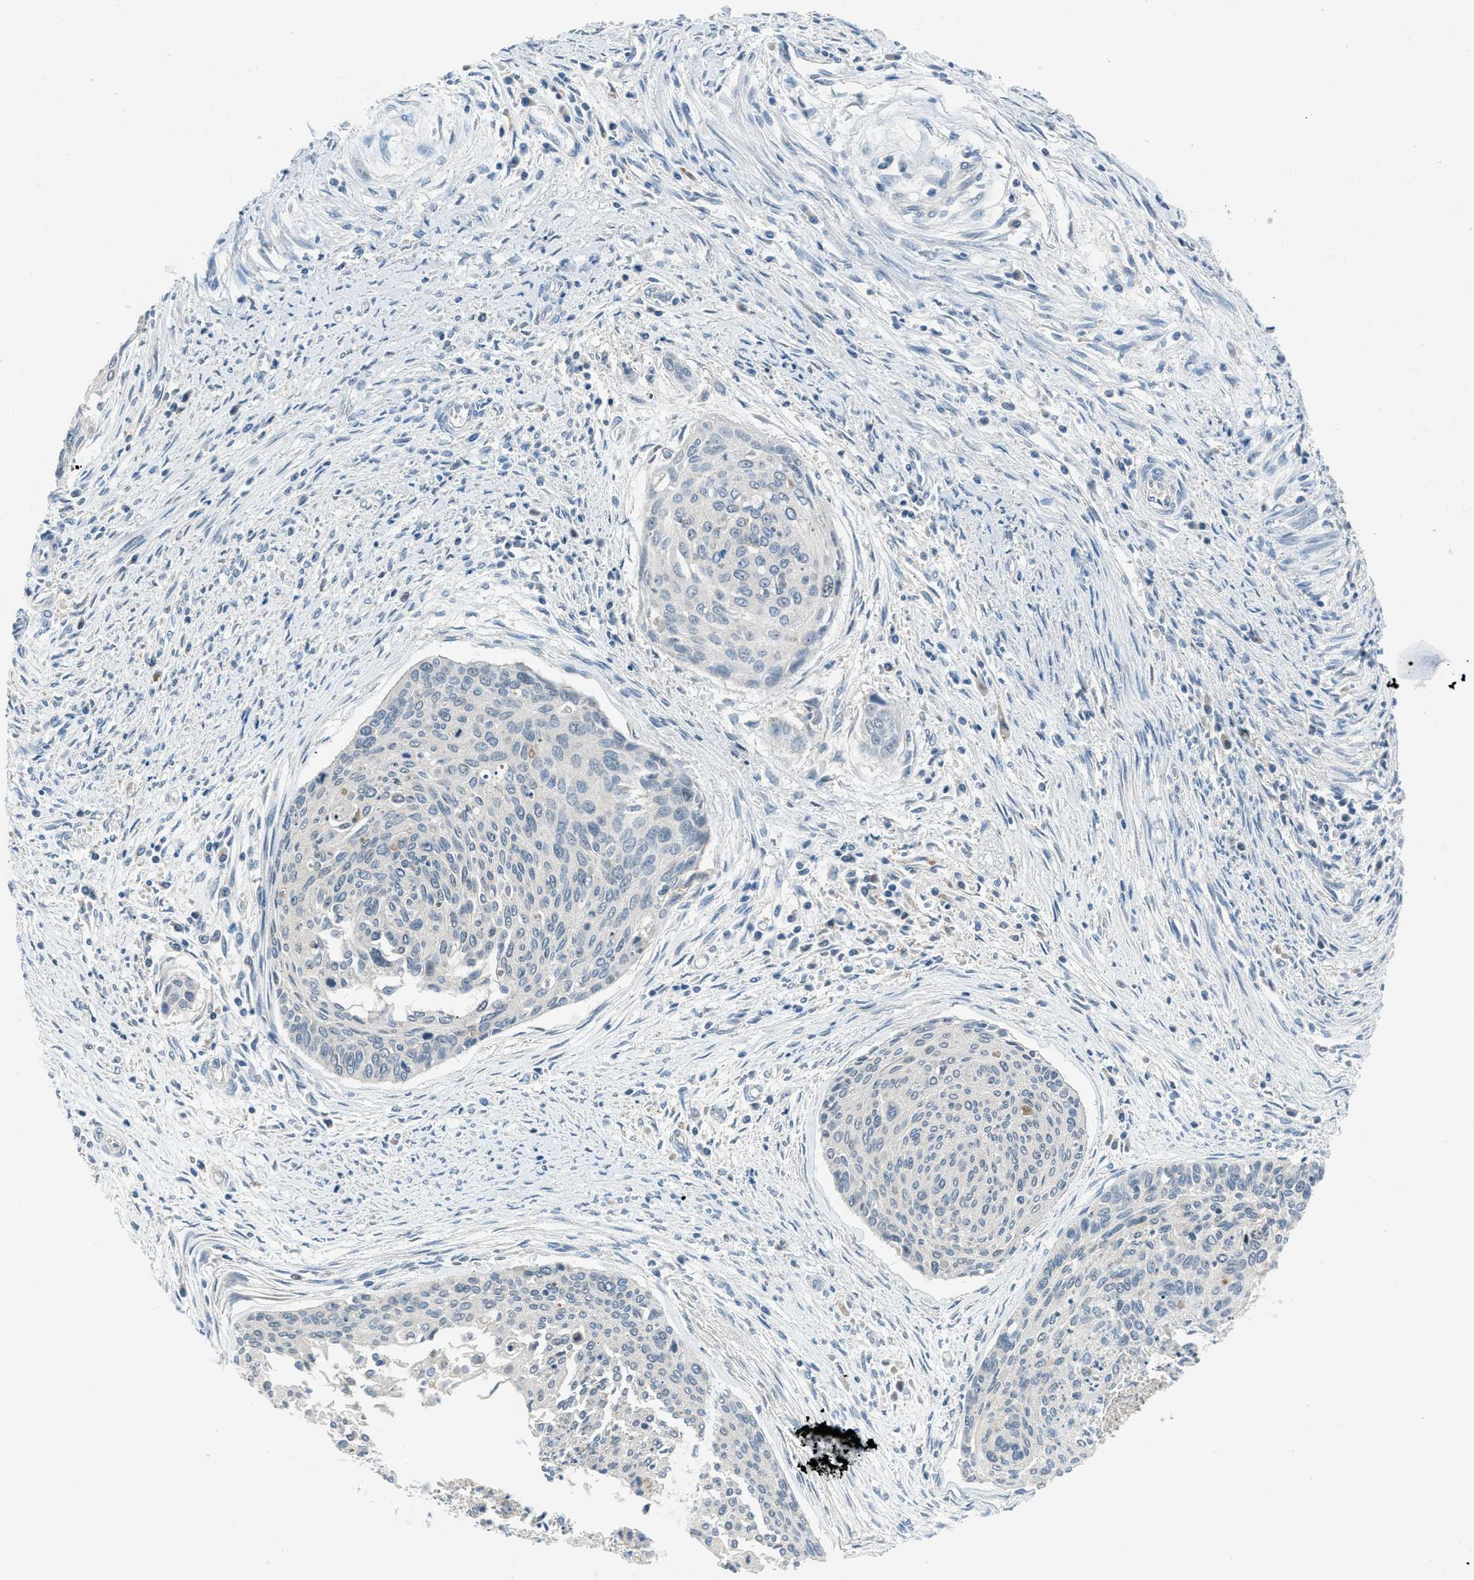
{"staining": {"intensity": "negative", "quantity": "none", "location": "none"}, "tissue": "cervical cancer", "cell_type": "Tumor cells", "image_type": "cancer", "snomed": [{"axis": "morphology", "description": "Squamous cell carcinoma, NOS"}, {"axis": "topography", "description": "Cervix"}], "caption": "IHC image of human cervical squamous cell carcinoma stained for a protein (brown), which exhibits no positivity in tumor cells.", "gene": "MIS18A", "patient": {"sex": "female", "age": 55}}